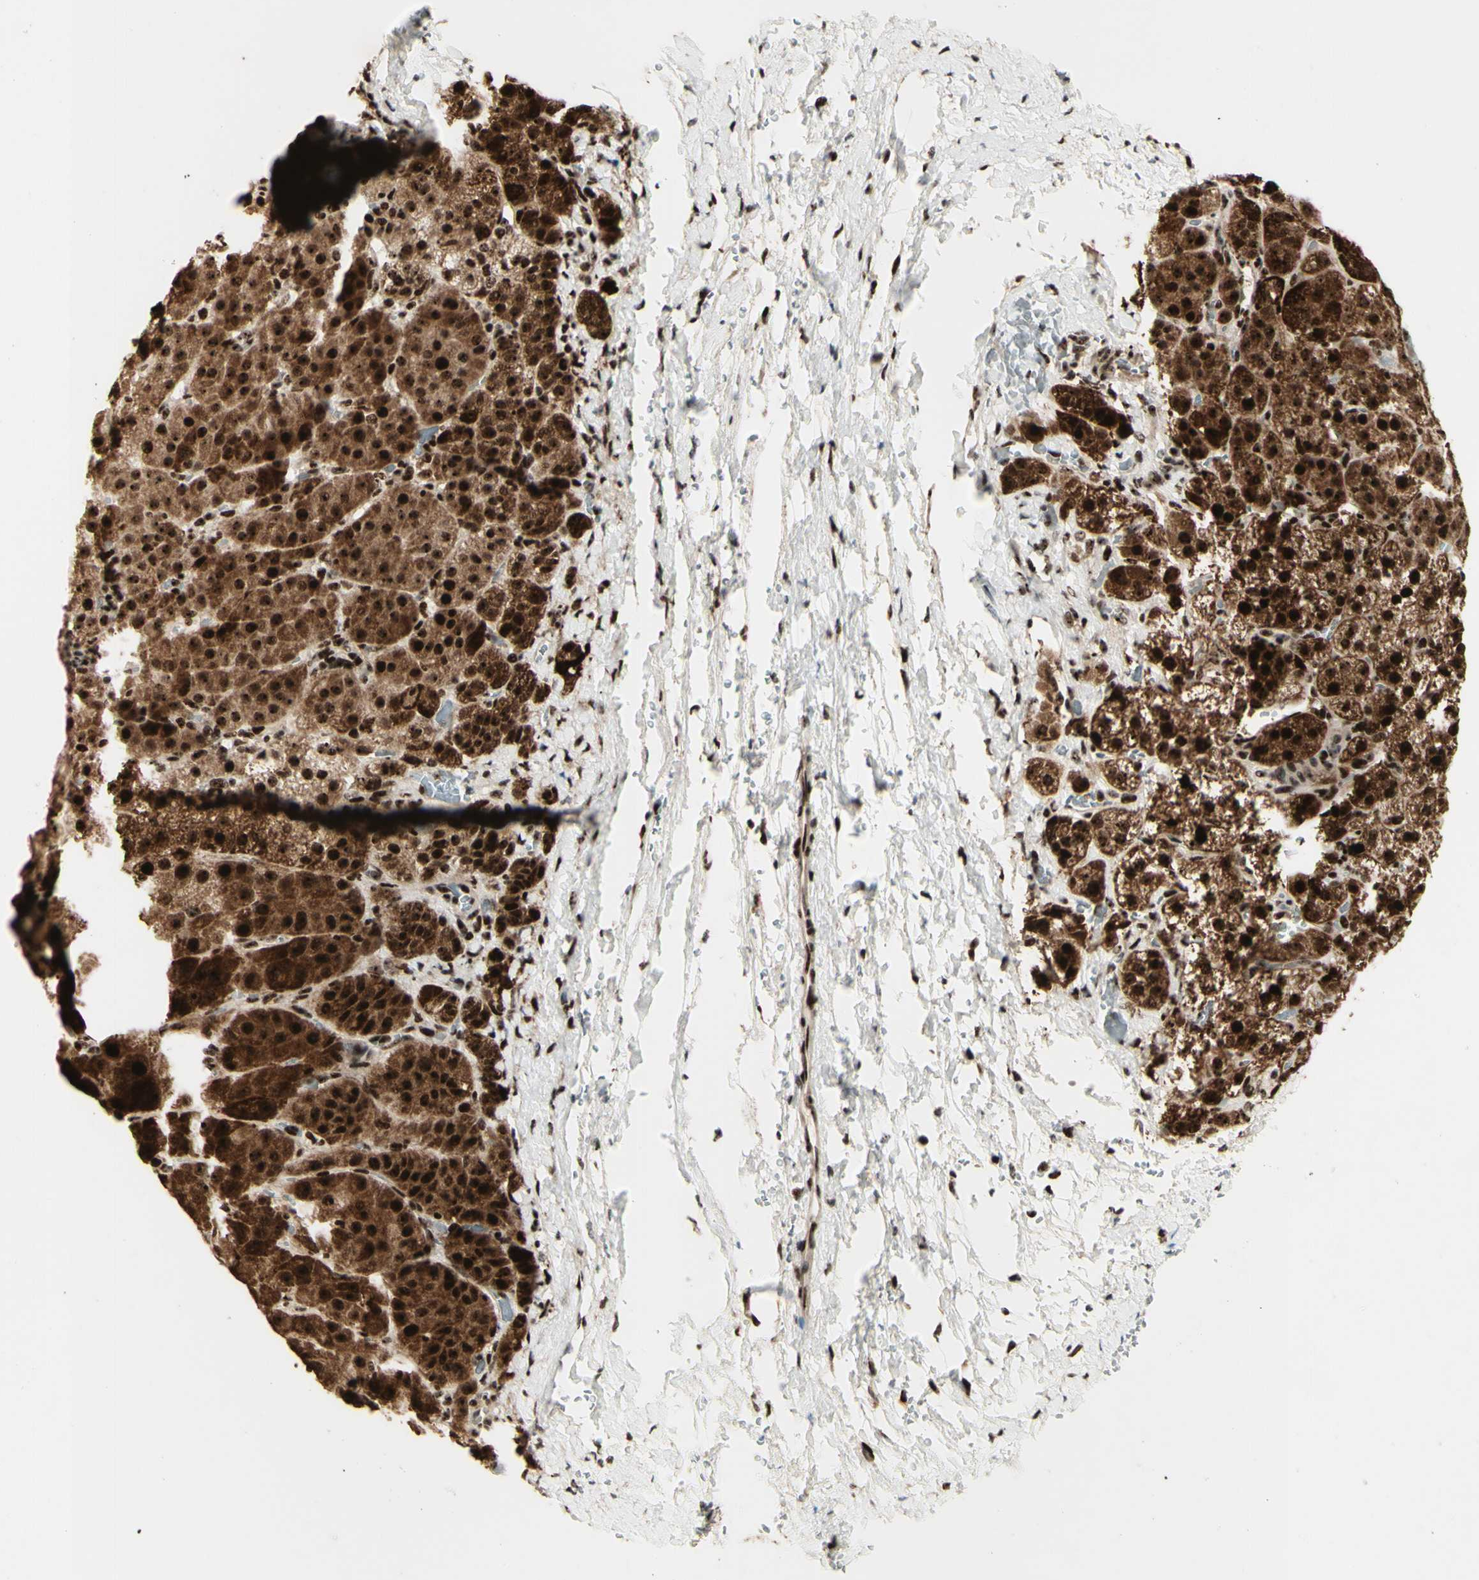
{"staining": {"intensity": "strong", "quantity": ">75%", "location": "cytoplasmic/membranous,nuclear"}, "tissue": "adrenal gland", "cell_type": "Glandular cells", "image_type": "normal", "snomed": [{"axis": "morphology", "description": "Normal tissue, NOS"}, {"axis": "topography", "description": "Adrenal gland"}], "caption": "A high amount of strong cytoplasmic/membranous,nuclear positivity is appreciated in about >75% of glandular cells in normal adrenal gland.", "gene": "DHX9", "patient": {"sex": "female", "age": 57}}